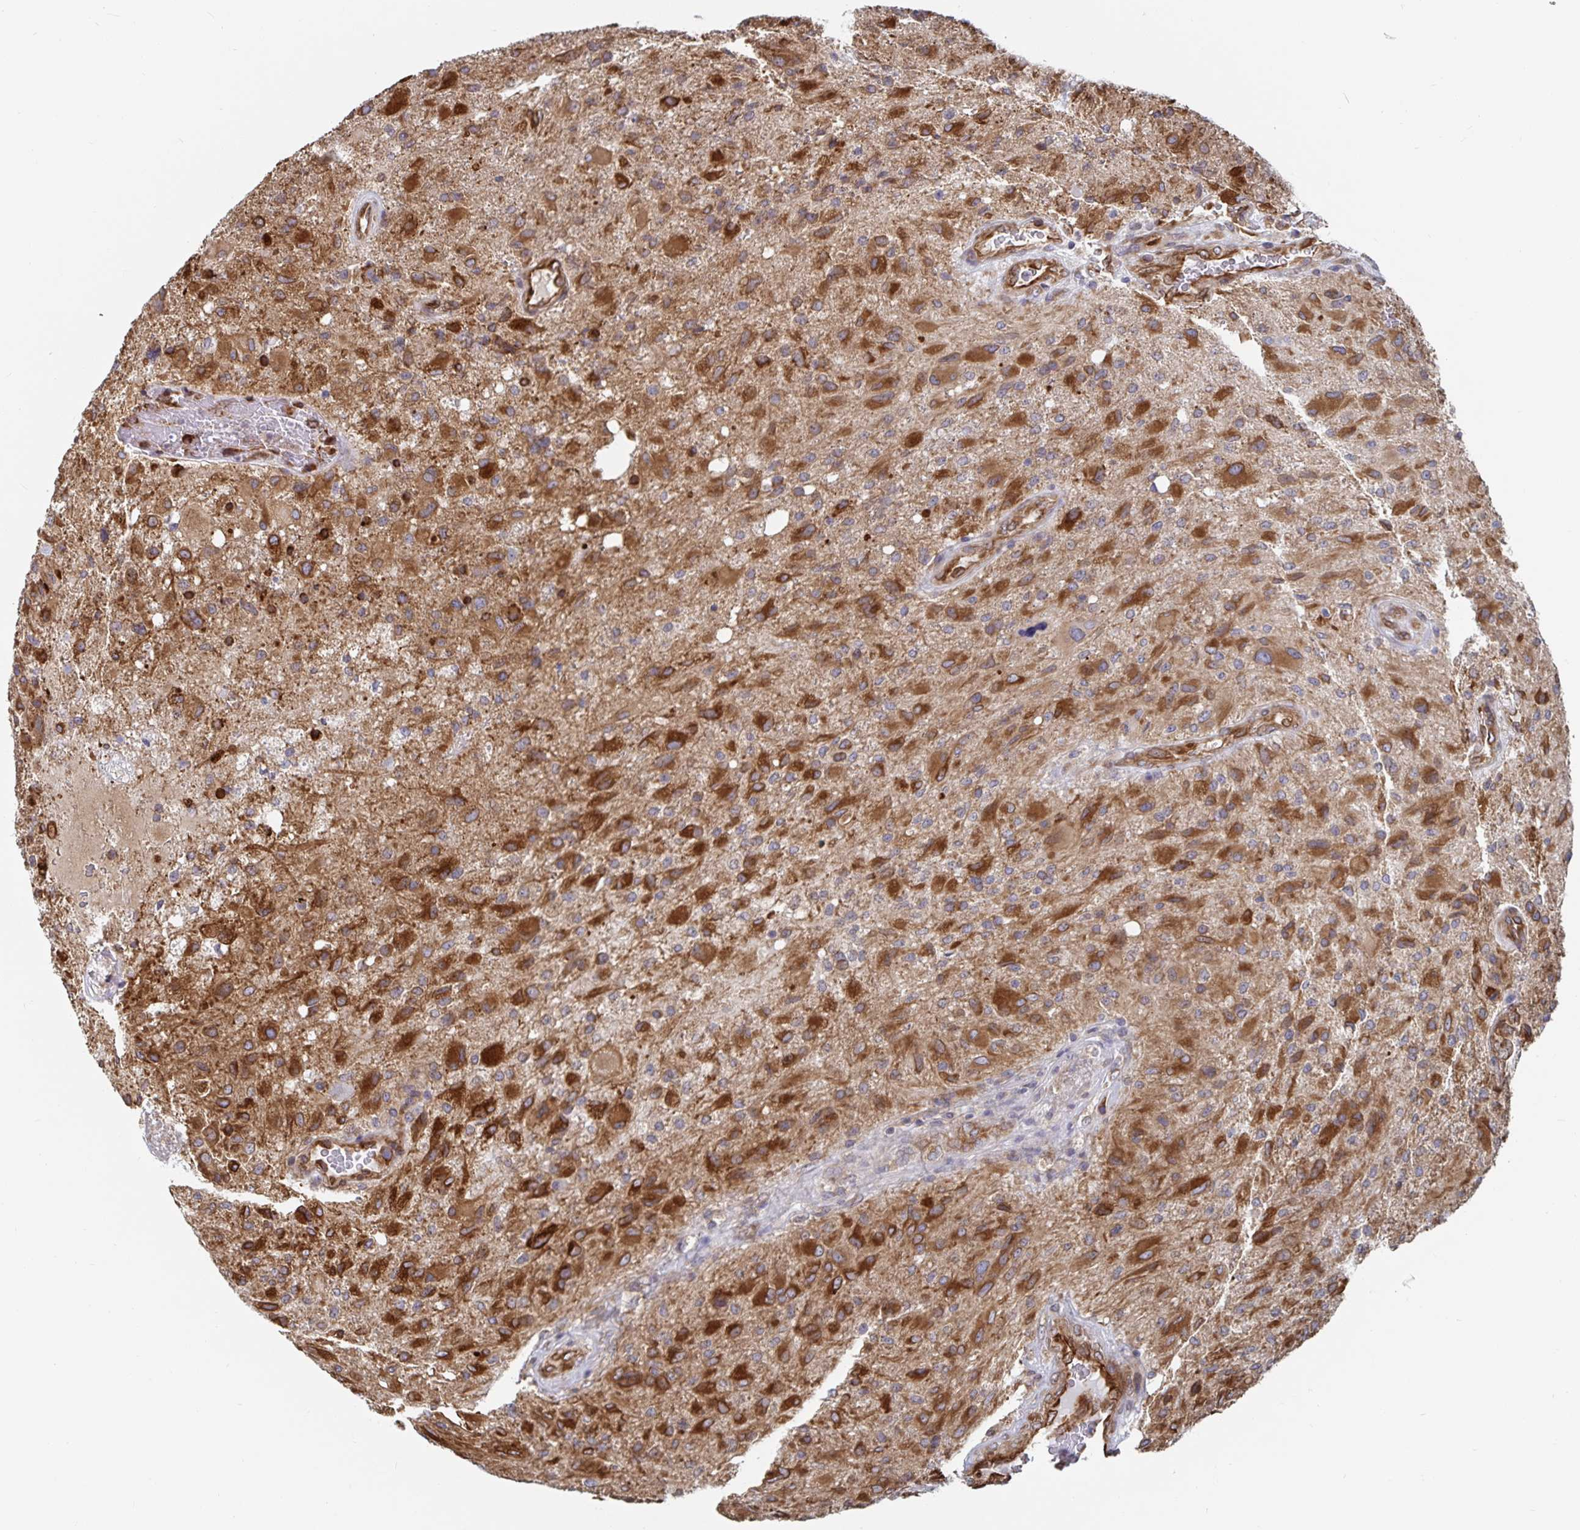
{"staining": {"intensity": "strong", "quantity": ">75%", "location": "cytoplasmic/membranous"}, "tissue": "glioma", "cell_type": "Tumor cells", "image_type": "cancer", "snomed": [{"axis": "morphology", "description": "Glioma, malignant, High grade"}, {"axis": "topography", "description": "Brain"}], "caption": "Immunohistochemistry (IHC) staining of glioma, which displays high levels of strong cytoplasmic/membranous expression in approximately >75% of tumor cells indicating strong cytoplasmic/membranous protein staining. The staining was performed using DAB (brown) for protein detection and nuclei were counterstained in hematoxylin (blue).", "gene": "BCAP29", "patient": {"sex": "male", "age": 53}}